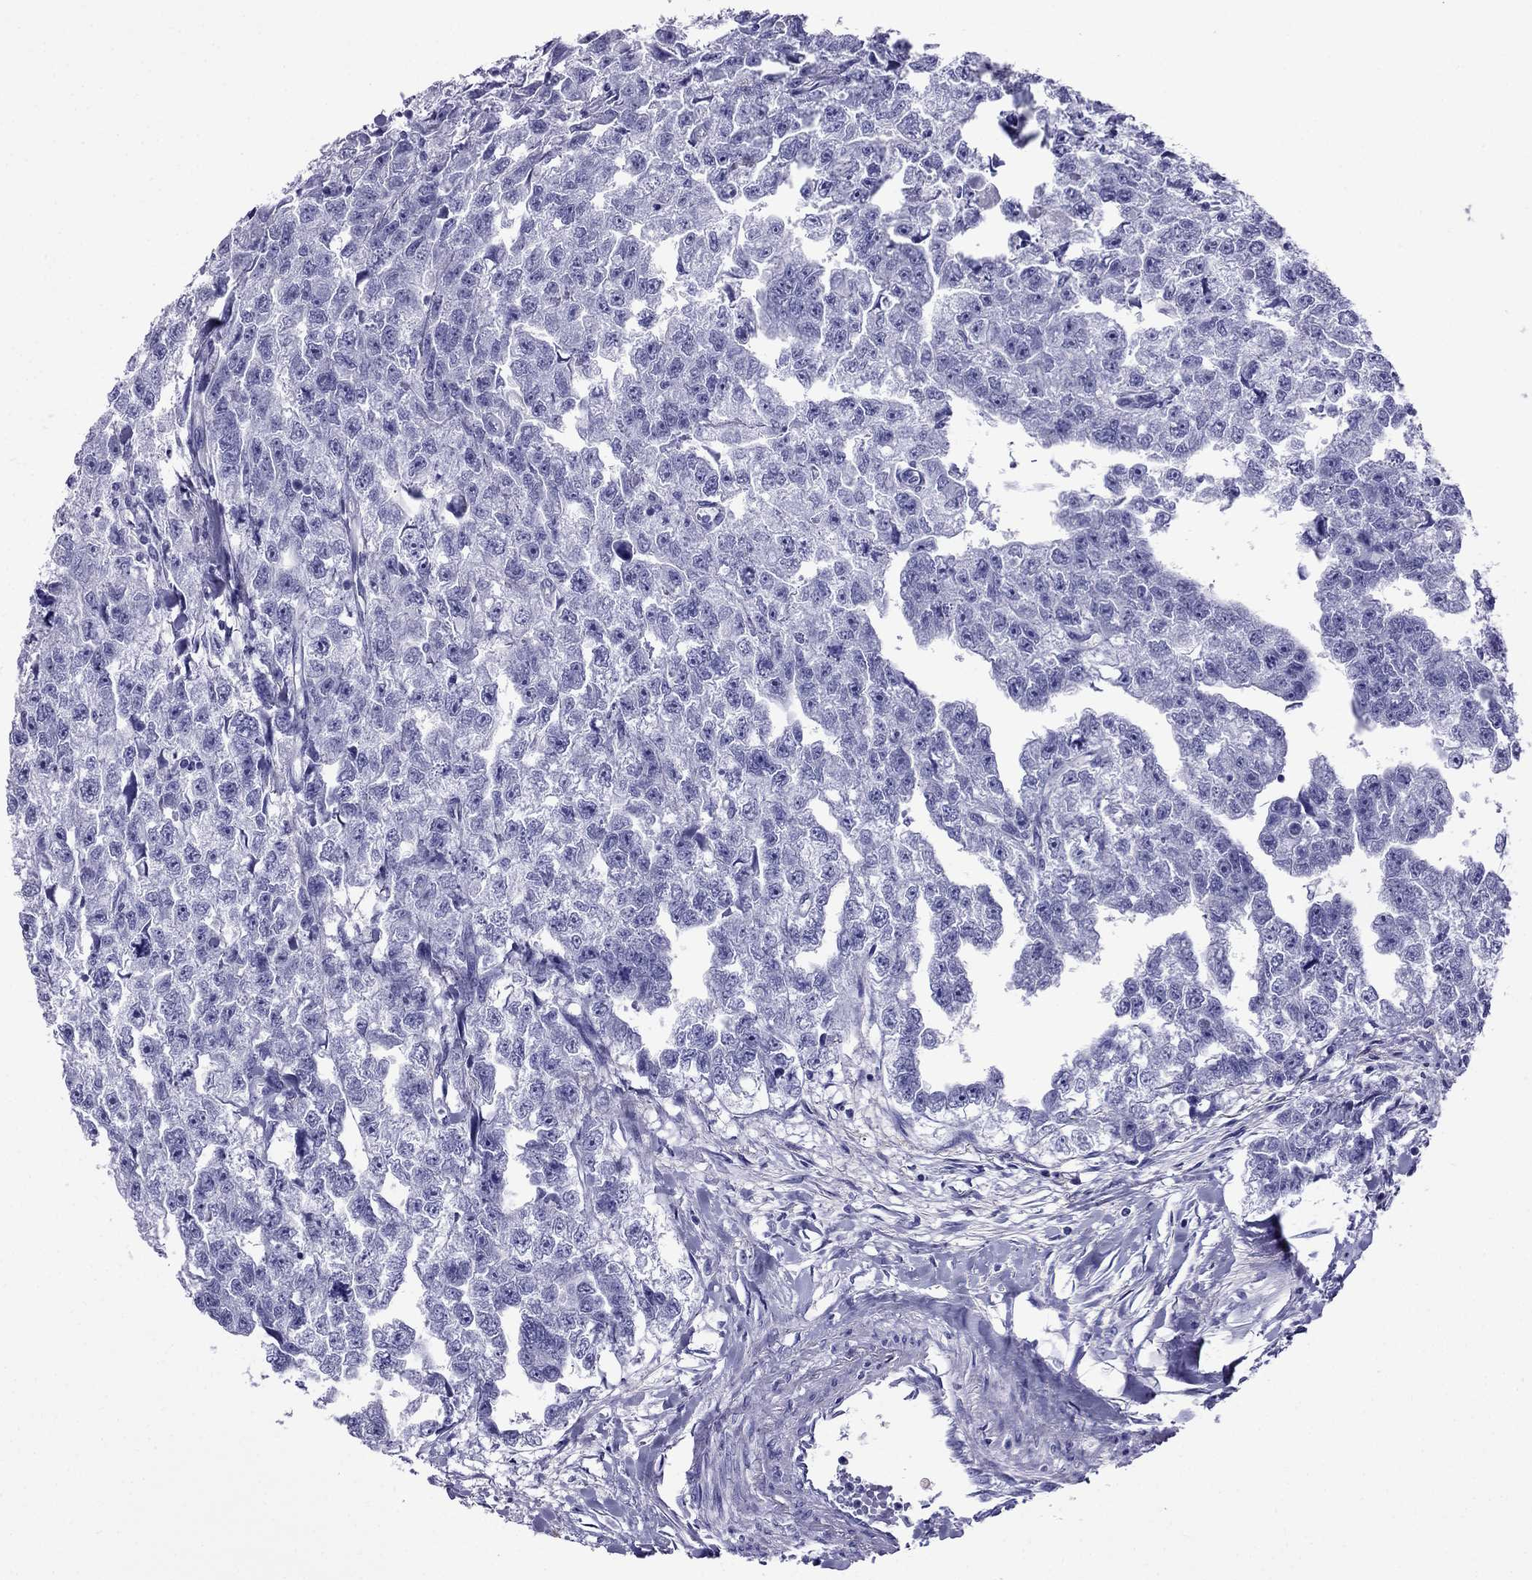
{"staining": {"intensity": "negative", "quantity": "none", "location": "none"}, "tissue": "testis cancer", "cell_type": "Tumor cells", "image_type": "cancer", "snomed": [{"axis": "morphology", "description": "Carcinoma, Embryonal, NOS"}, {"axis": "morphology", "description": "Teratoma, malignant, NOS"}, {"axis": "topography", "description": "Testis"}], "caption": "Testis embryonal carcinoma was stained to show a protein in brown. There is no significant staining in tumor cells. (Brightfield microscopy of DAB IHC at high magnification).", "gene": "ARR3", "patient": {"sex": "male", "age": 44}}